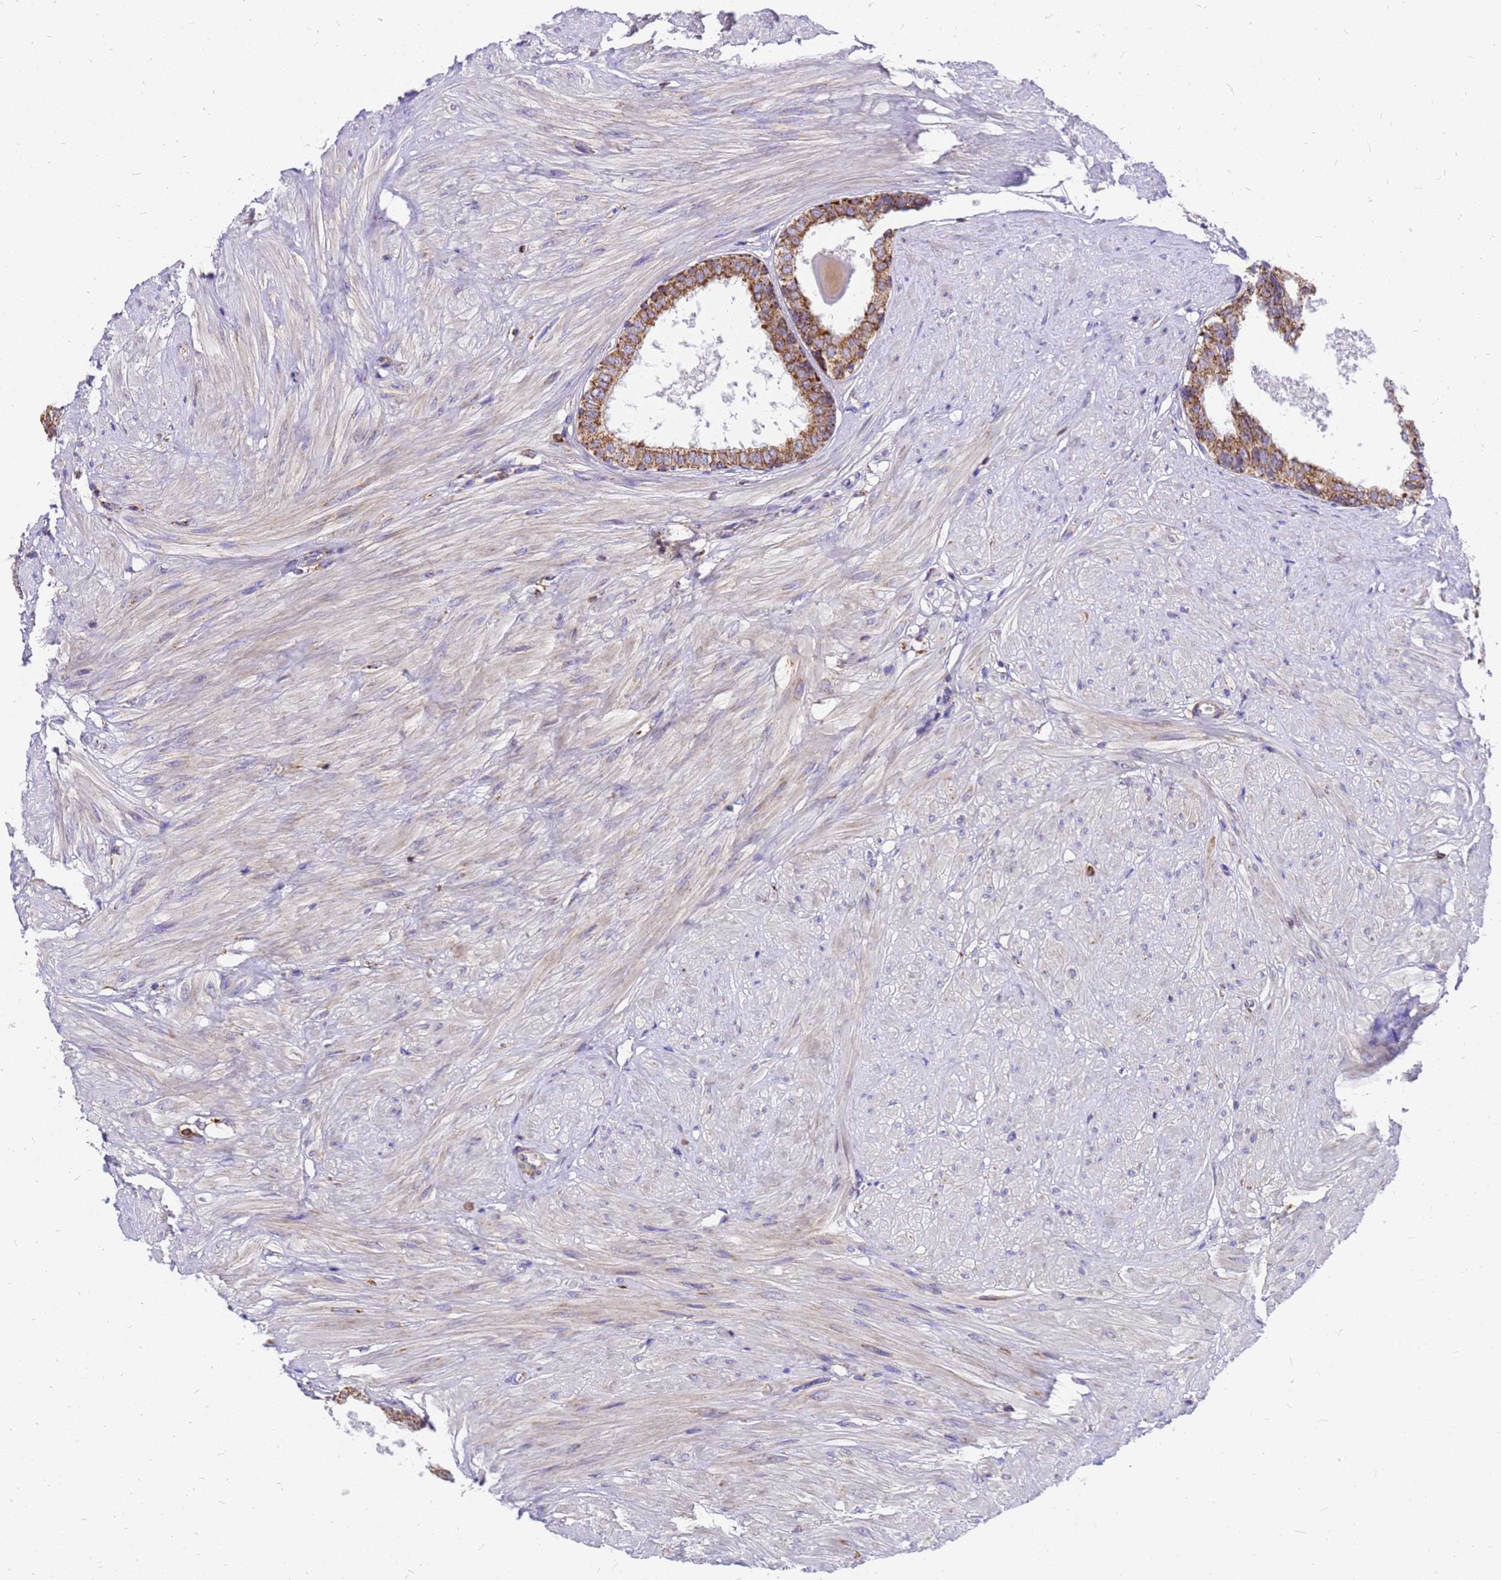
{"staining": {"intensity": "strong", "quantity": ">75%", "location": "cytoplasmic/membranous"}, "tissue": "prostate", "cell_type": "Glandular cells", "image_type": "normal", "snomed": [{"axis": "morphology", "description": "Normal tissue, NOS"}, {"axis": "topography", "description": "Prostate"}], "caption": "A brown stain highlights strong cytoplasmic/membranous staining of a protein in glandular cells of normal prostate. Using DAB (3,3'-diaminobenzidine) (brown) and hematoxylin (blue) stains, captured at high magnification using brightfield microscopy.", "gene": "MRPS26", "patient": {"sex": "male", "age": 48}}